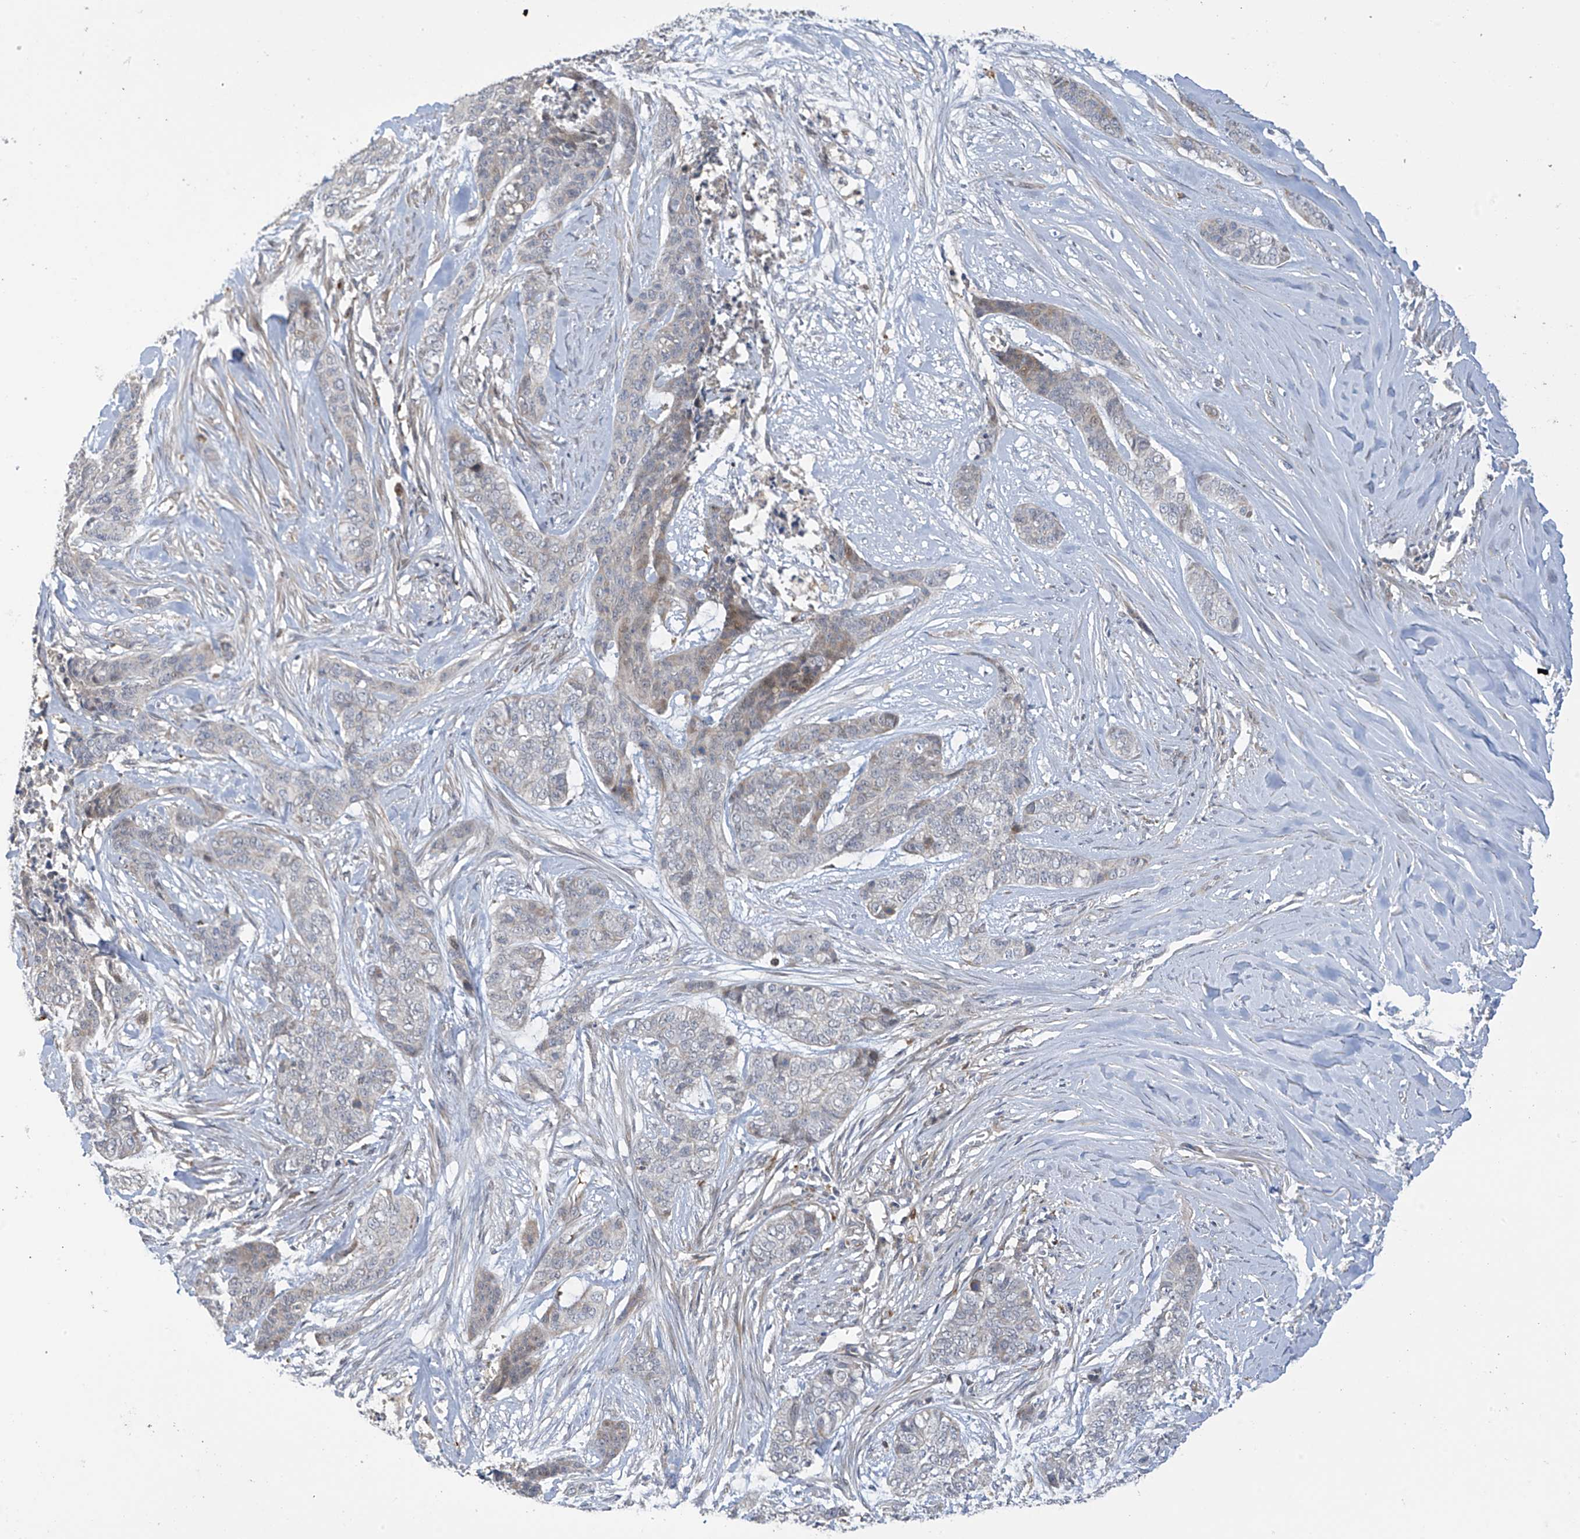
{"staining": {"intensity": "weak", "quantity": "<25%", "location": "cytoplasmic/membranous"}, "tissue": "skin cancer", "cell_type": "Tumor cells", "image_type": "cancer", "snomed": [{"axis": "morphology", "description": "Basal cell carcinoma"}, {"axis": "topography", "description": "Skin"}], "caption": "IHC of skin cancer (basal cell carcinoma) exhibits no positivity in tumor cells.", "gene": "ZNF641", "patient": {"sex": "female", "age": 64}}